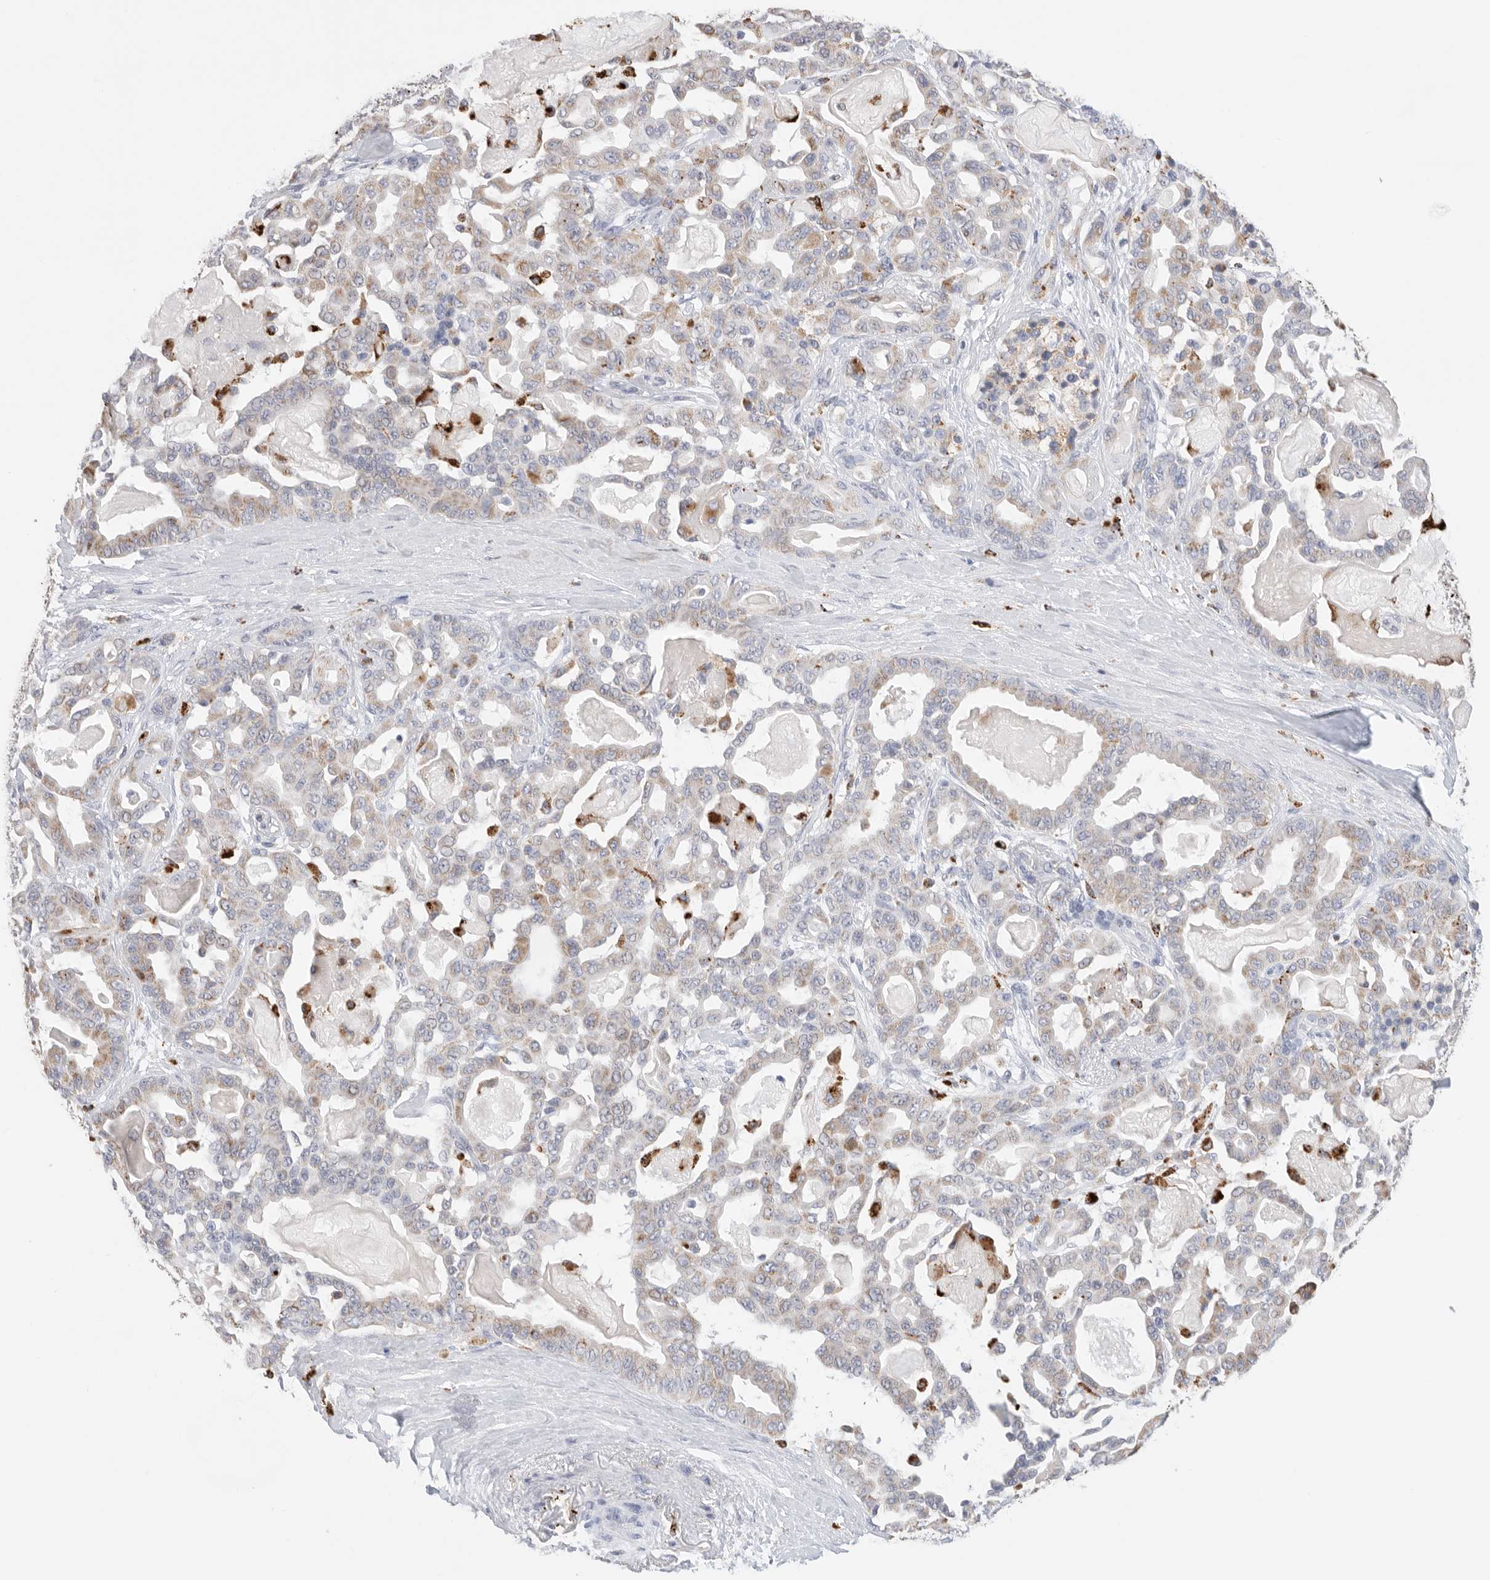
{"staining": {"intensity": "weak", "quantity": "25%-75%", "location": "cytoplasmic/membranous"}, "tissue": "pancreatic cancer", "cell_type": "Tumor cells", "image_type": "cancer", "snomed": [{"axis": "morphology", "description": "Adenocarcinoma, NOS"}, {"axis": "topography", "description": "Pancreas"}], "caption": "This is an image of immunohistochemistry staining of pancreatic cancer (adenocarcinoma), which shows weak positivity in the cytoplasmic/membranous of tumor cells.", "gene": "GGH", "patient": {"sex": "male", "age": 63}}